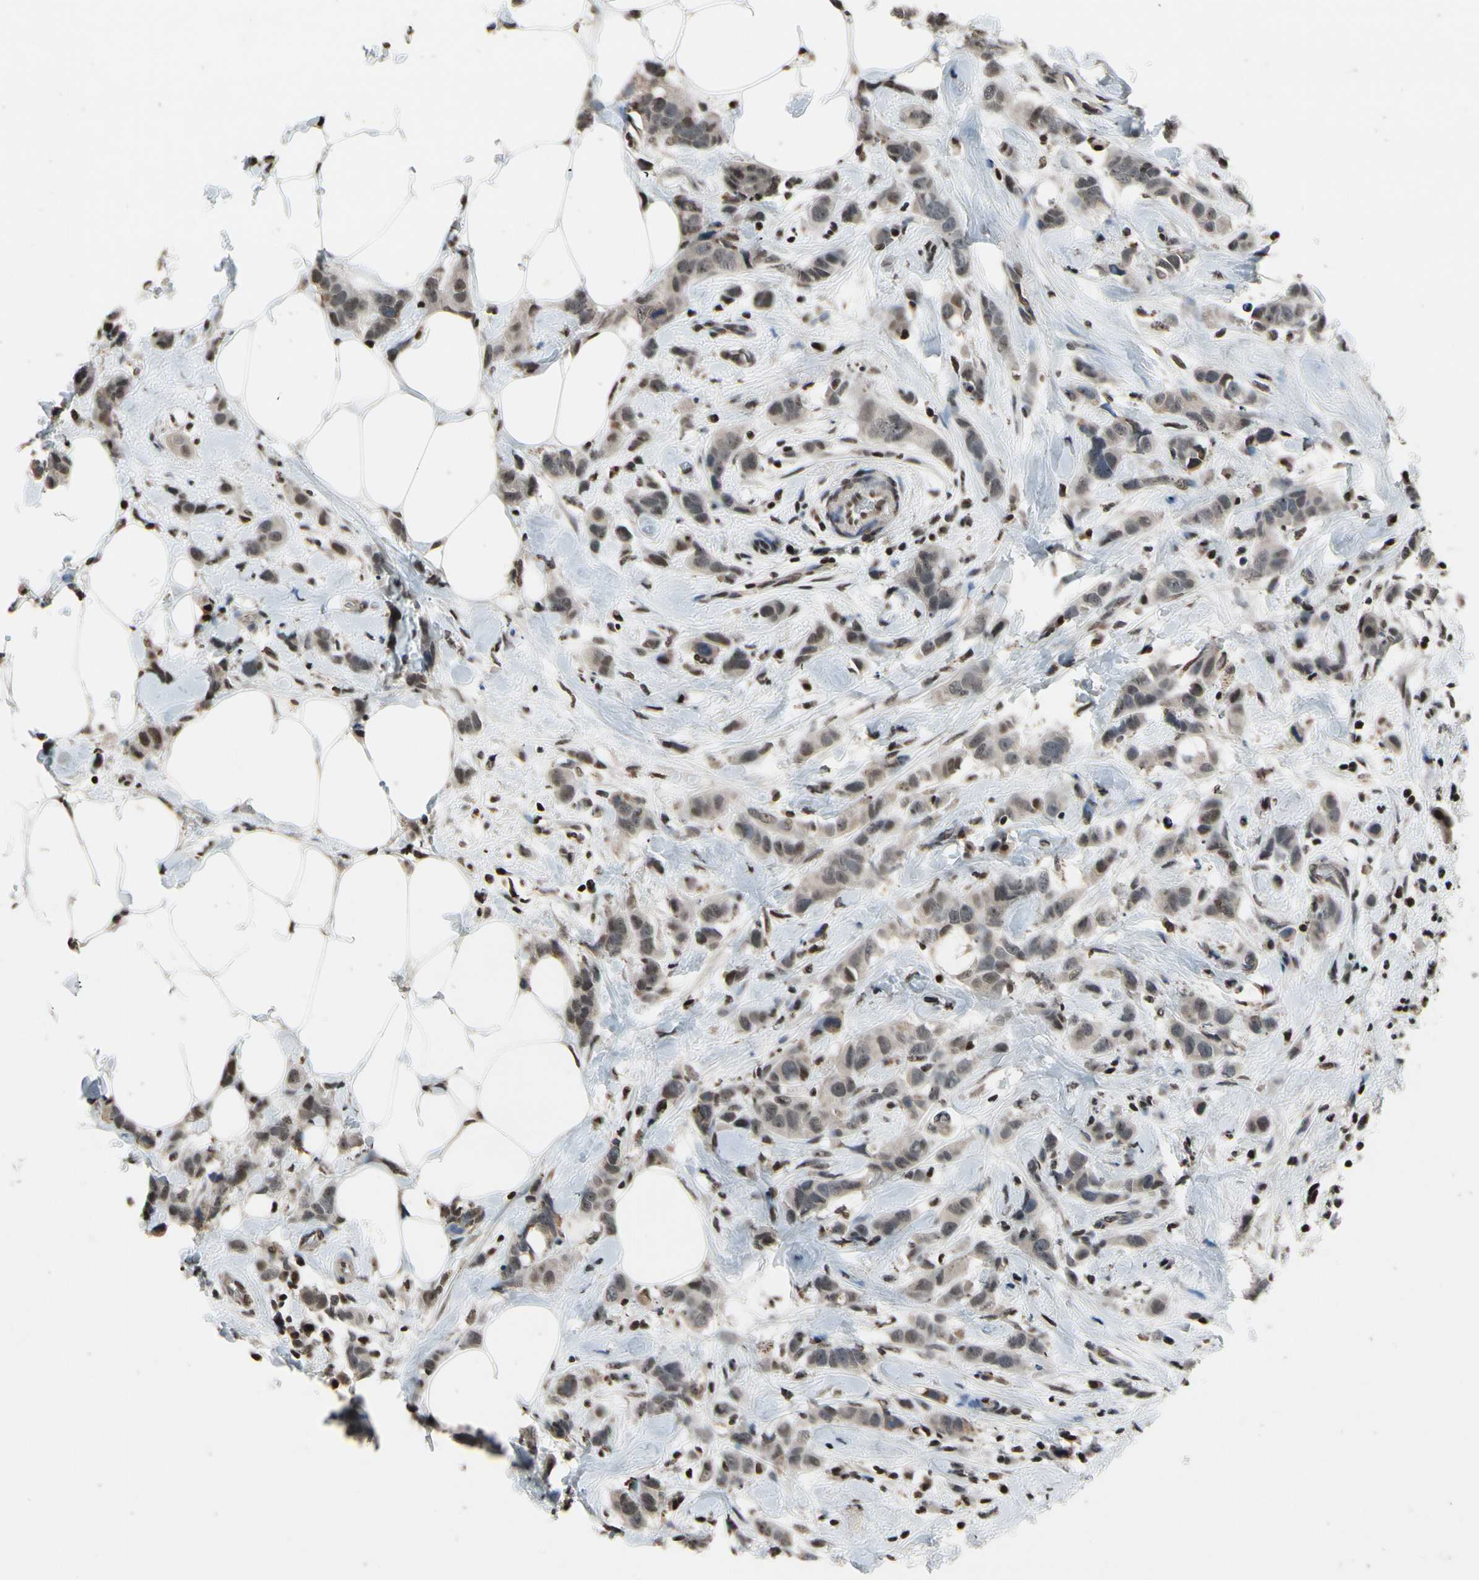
{"staining": {"intensity": "weak", "quantity": ">75%", "location": "cytoplasmic/membranous,nuclear"}, "tissue": "breast cancer", "cell_type": "Tumor cells", "image_type": "cancer", "snomed": [{"axis": "morphology", "description": "Normal tissue, NOS"}, {"axis": "morphology", "description": "Duct carcinoma"}, {"axis": "topography", "description": "Breast"}], "caption": "Immunohistochemistry (IHC) of infiltrating ductal carcinoma (breast) shows low levels of weak cytoplasmic/membranous and nuclear positivity in approximately >75% of tumor cells. (DAB = brown stain, brightfield microscopy at high magnification).", "gene": "HIPK2", "patient": {"sex": "female", "age": 50}}